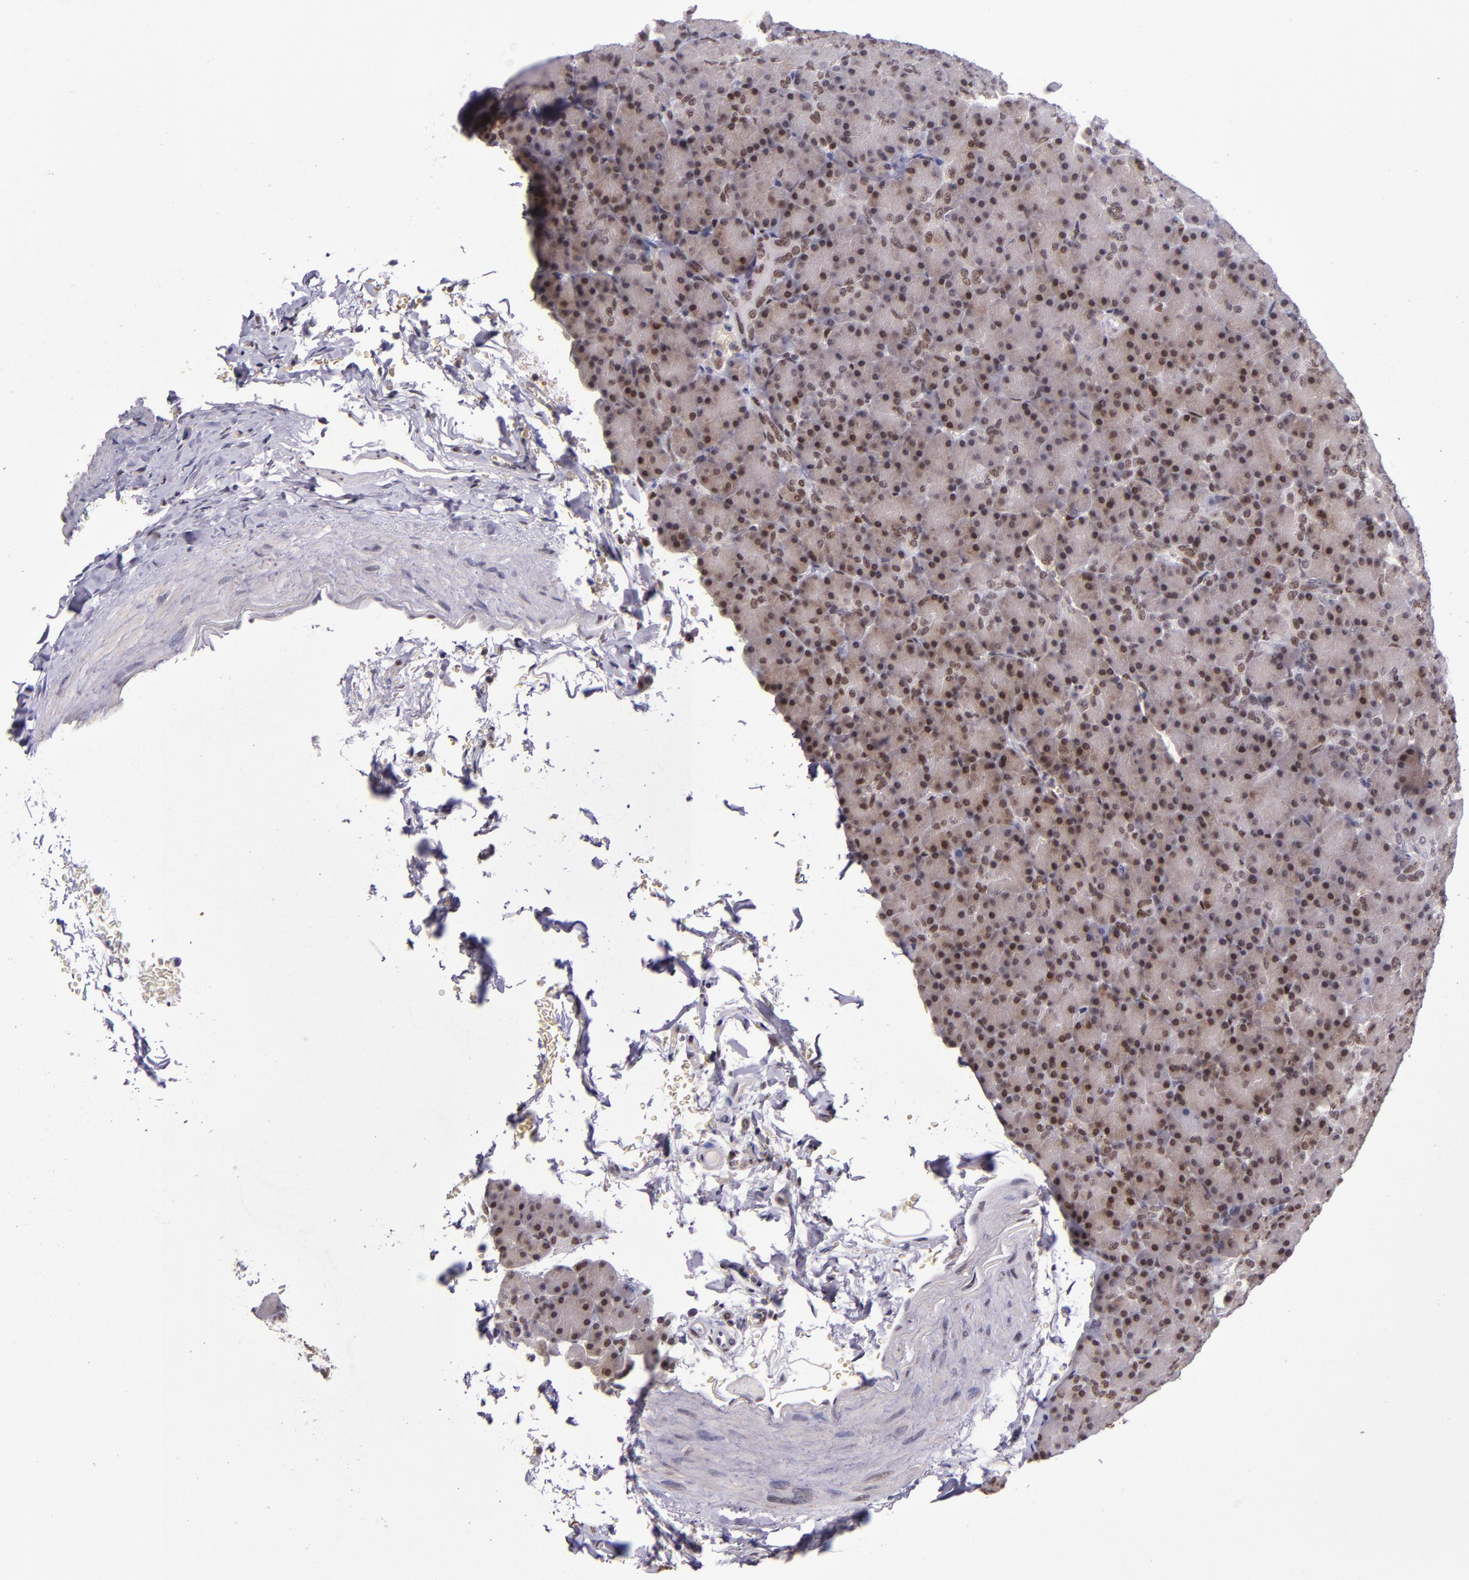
{"staining": {"intensity": "strong", "quantity": ">75%", "location": "cytoplasmic/membranous,nuclear"}, "tissue": "pancreas", "cell_type": "Exocrine glandular cells", "image_type": "normal", "snomed": [{"axis": "morphology", "description": "Normal tissue, NOS"}, {"axis": "topography", "description": "Pancreas"}], "caption": "A histopathology image of pancreas stained for a protein exhibits strong cytoplasmic/membranous,nuclear brown staining in exocrine glandular cells.", "gene": "MGMT", "patient": {"sex": "female", "age": 43}}